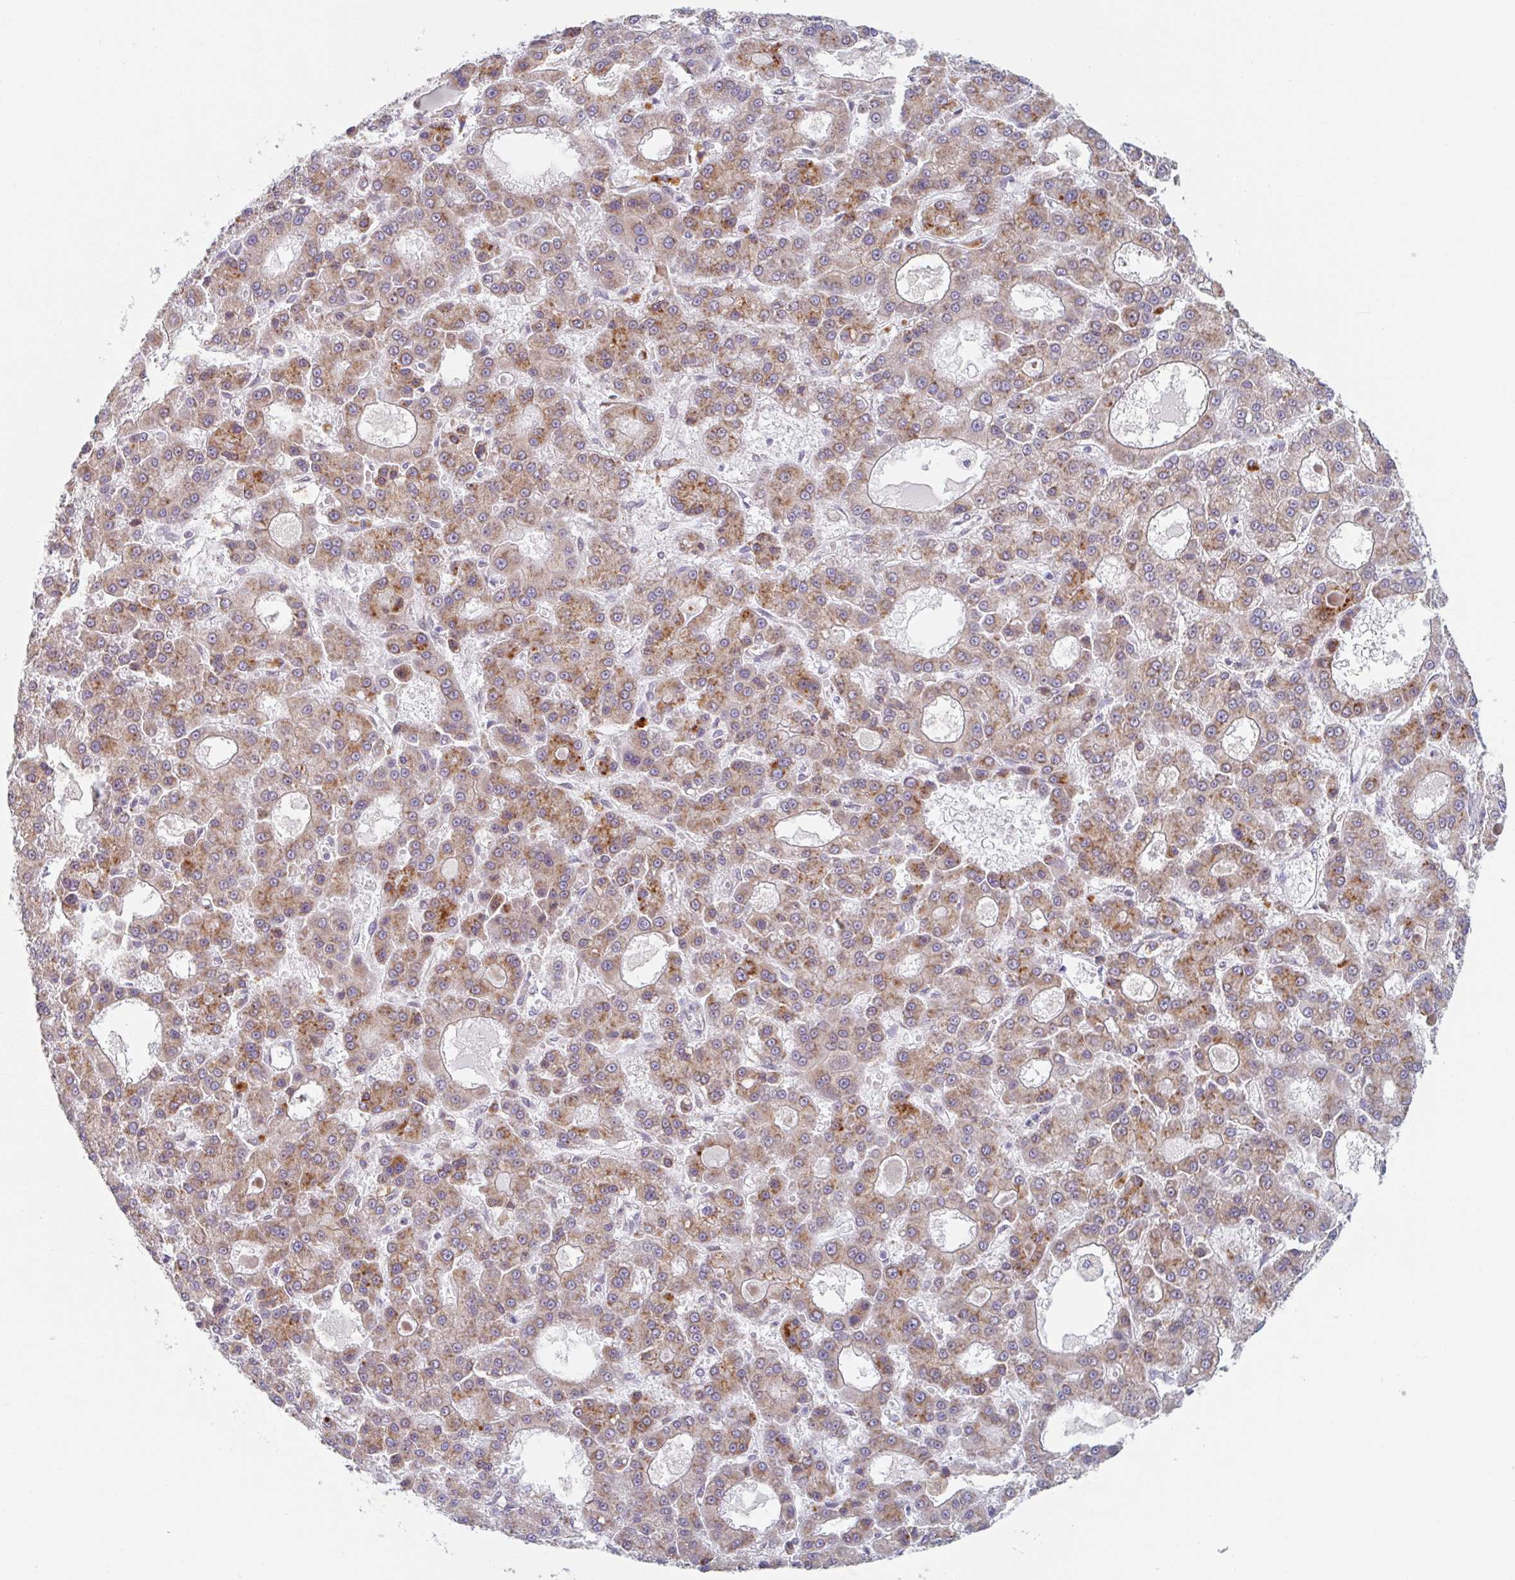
{"staining": {"intensity": "moderate", "quantity": ">75%", "location": "cytoplasmic/membranous"}, "tissue": "liver cancer", "cell_type": "Tumor cells", "image_type": "cancer", "snomed": [{"axis": "morphology", "description": "Carcinoma, Hepatocellular, NOS"}, {"axis": "topography", "description": "Liver"}], "caption": "Protein expression analysis of liver hepatocellular carcinoma shows moderate cytoplasmic/membranous staining in approximately >75% of tumor cells.", "gene": "TRAPPC10", "patient": {"sex": "male", "age": 70}}